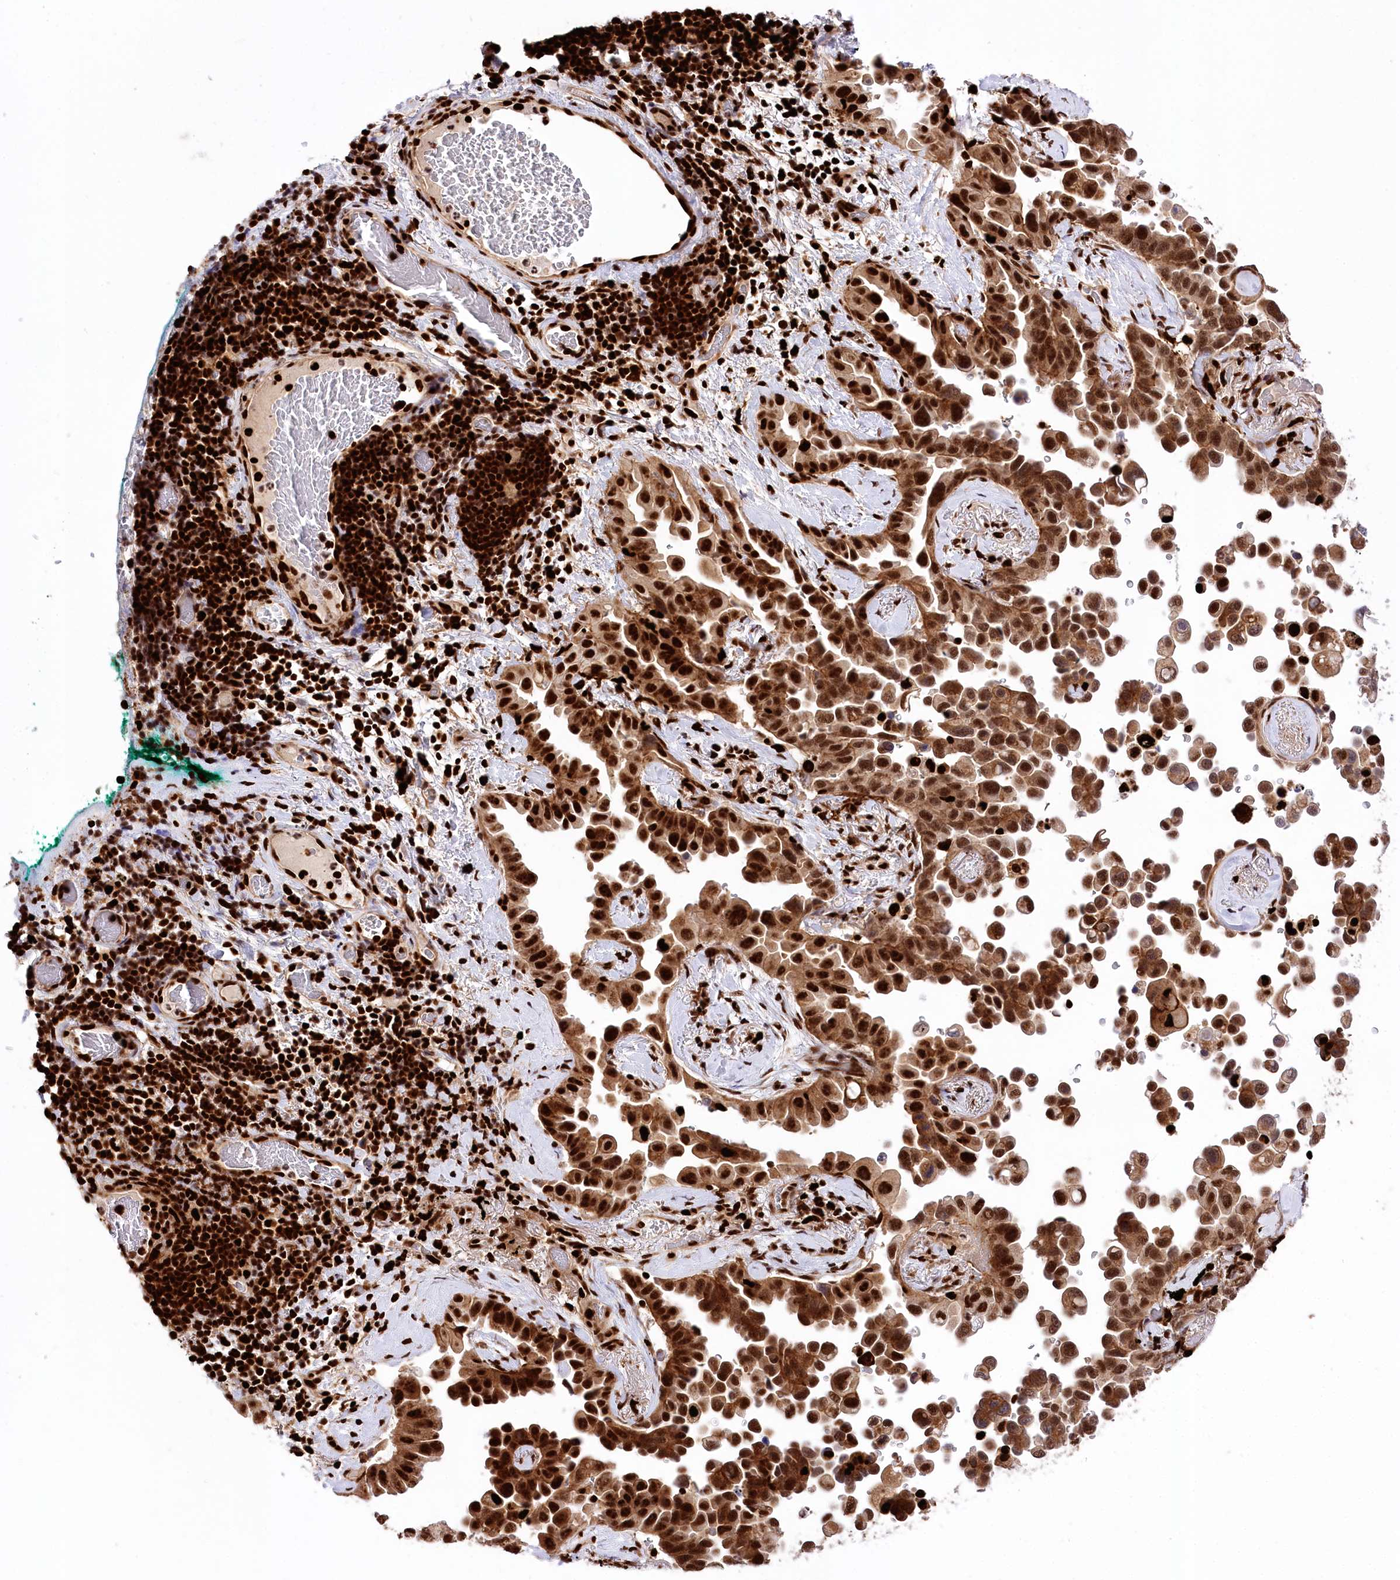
{"staining": {"intensity": "strong", "quantity": ">75%", "location": "cytoplasmic/membranous,nuclear"}, "tissue": "lung cancer", "cell_type": "Tumor cells", "image_type": "cancer", "snomed": [{"axis": "morphology", "description": "Adenocarcinoma, NOS"}, {"axis": "topography", "description": "Lung"}], "caption": "Immunohistochemical staining of human adenocarcinoma (lung) reveals high levels of strong cytoplasmic/membranous and nuclear protein positivity in approximately >75% of tumor cells.", "gene": "FIGN", "patient": {"sex": "female", "age": 67}}